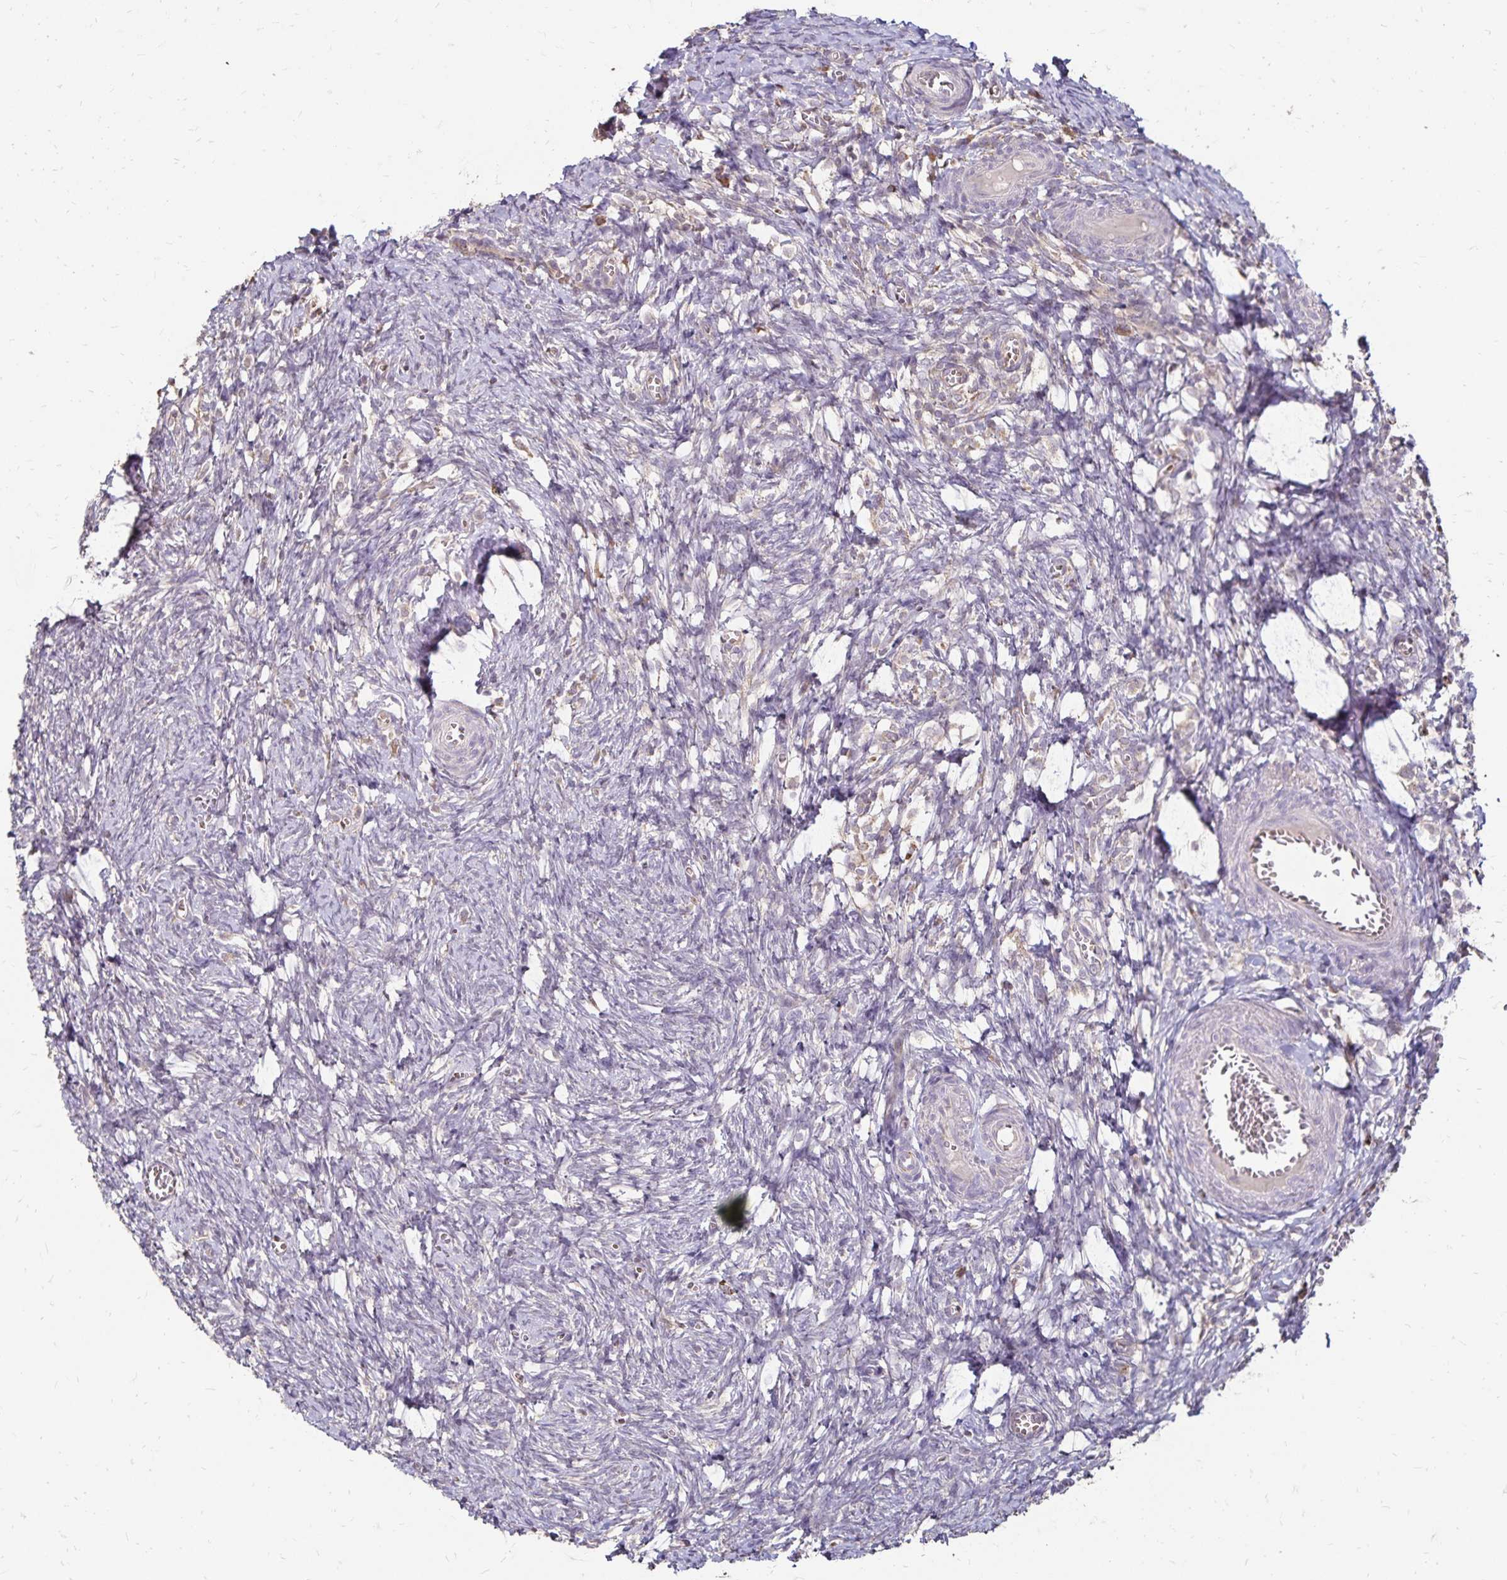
{"staining": {"intensity": "negative", "quantity": "none", "location": "none"}, "tissue": "ovary", "cell_type": "Ovarian stroma cells", "image_type": "normal", "snomed": [{"axis": "morphology", "description": "Normal tissue, NOS"}, {"axis": "topography", "description": "Ovary"}], "caption": "Immunohistochemistry (IHC) histopathology image of benign ovary: ovary stained with DAB (3,3'-diaminobenzidine) reveals no significant protein expression in ovarian stroma cells. (Stains: DAB immunohistochemistry (IHC) with hematoxylin counter stain, Microscopy: brightfield microscopy at high magnification).", "gene": "EMC10", "patient": {"sex": "female", "age": 41}}